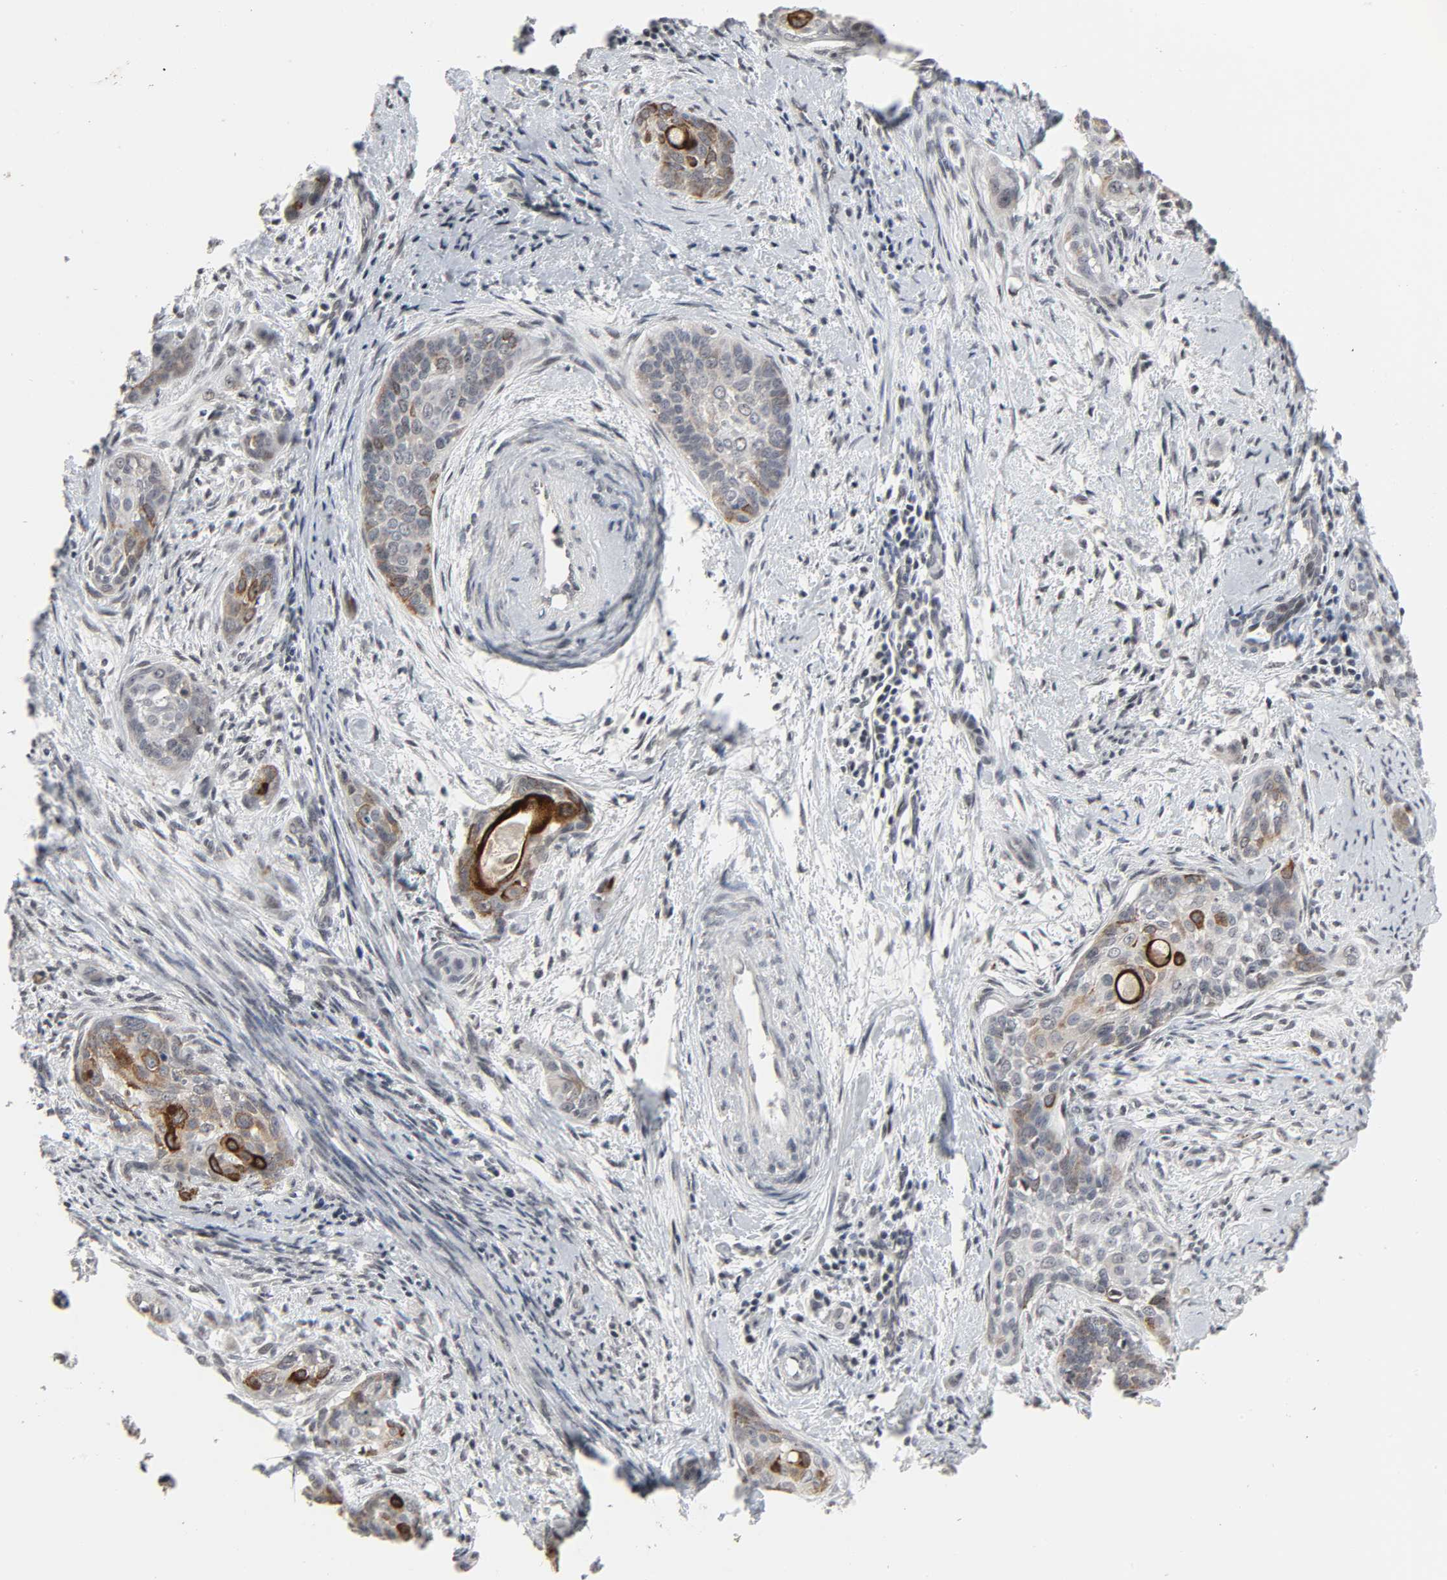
{"staining": {"intensity": "strong", "quantity": "<25%", "location": "cytoplasmic/membranous"}, "tissue": "cervical cancer", "cell_type": "Tumor cells", "image_type": "cancer", "snomed": [{"axis": "morphology", "description": "Squamous cell carcinoma, NOS"}, {"axis": "topography", "description": "Cervix"}], "caption": "Protein expression by immunohistochemistry (IHC) demonstrates strong cytoplasmic/membranous positivity in approximately <25% of tumor cells in cervical squamous cell carcinoma.", "gene": "MUC1", "patient": {"sex": "female", "age": 33}}